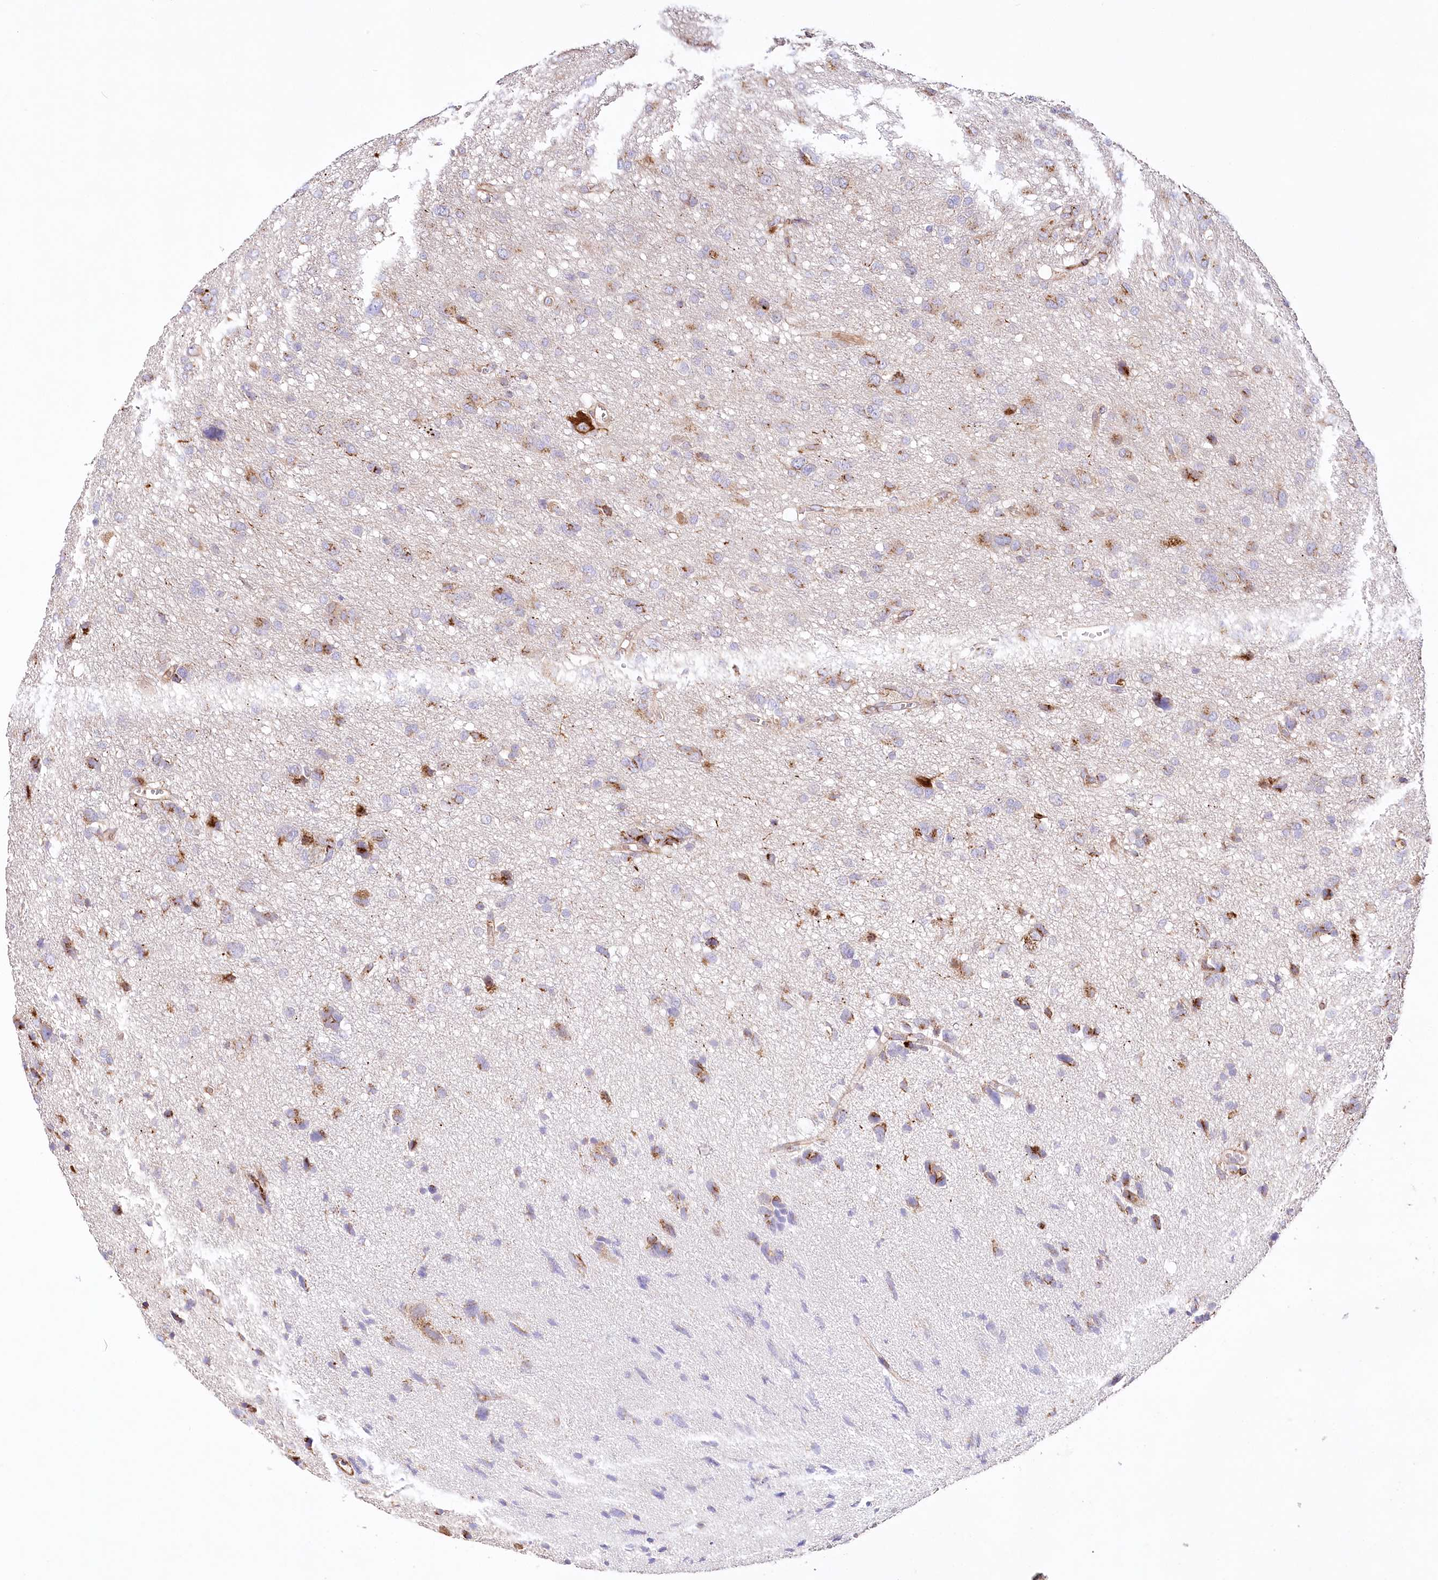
{"staining": {"intensity": "moderate", "quantity": ">75%", "location": "cytoplasmic/membranous"}, "tissue": "glioma", "cell_type": "Tumor cells", "image_type": "cancer", "snomed": [{"axis": "morphology", "description": "Glioma, malignant, High grade"}, {"axis": "topography", "description": "Brain"}], "caption": "Immunohistochemical staining of human glioma shows medium levels of moderate cytoplasmic/membranous expression in approximately >75% of tumor cells. The protein is shown in brown color, while the nuclei are stained blue.", "gene": "ABRAXAS2", "patient": {"sex": "female", "age": 59}}